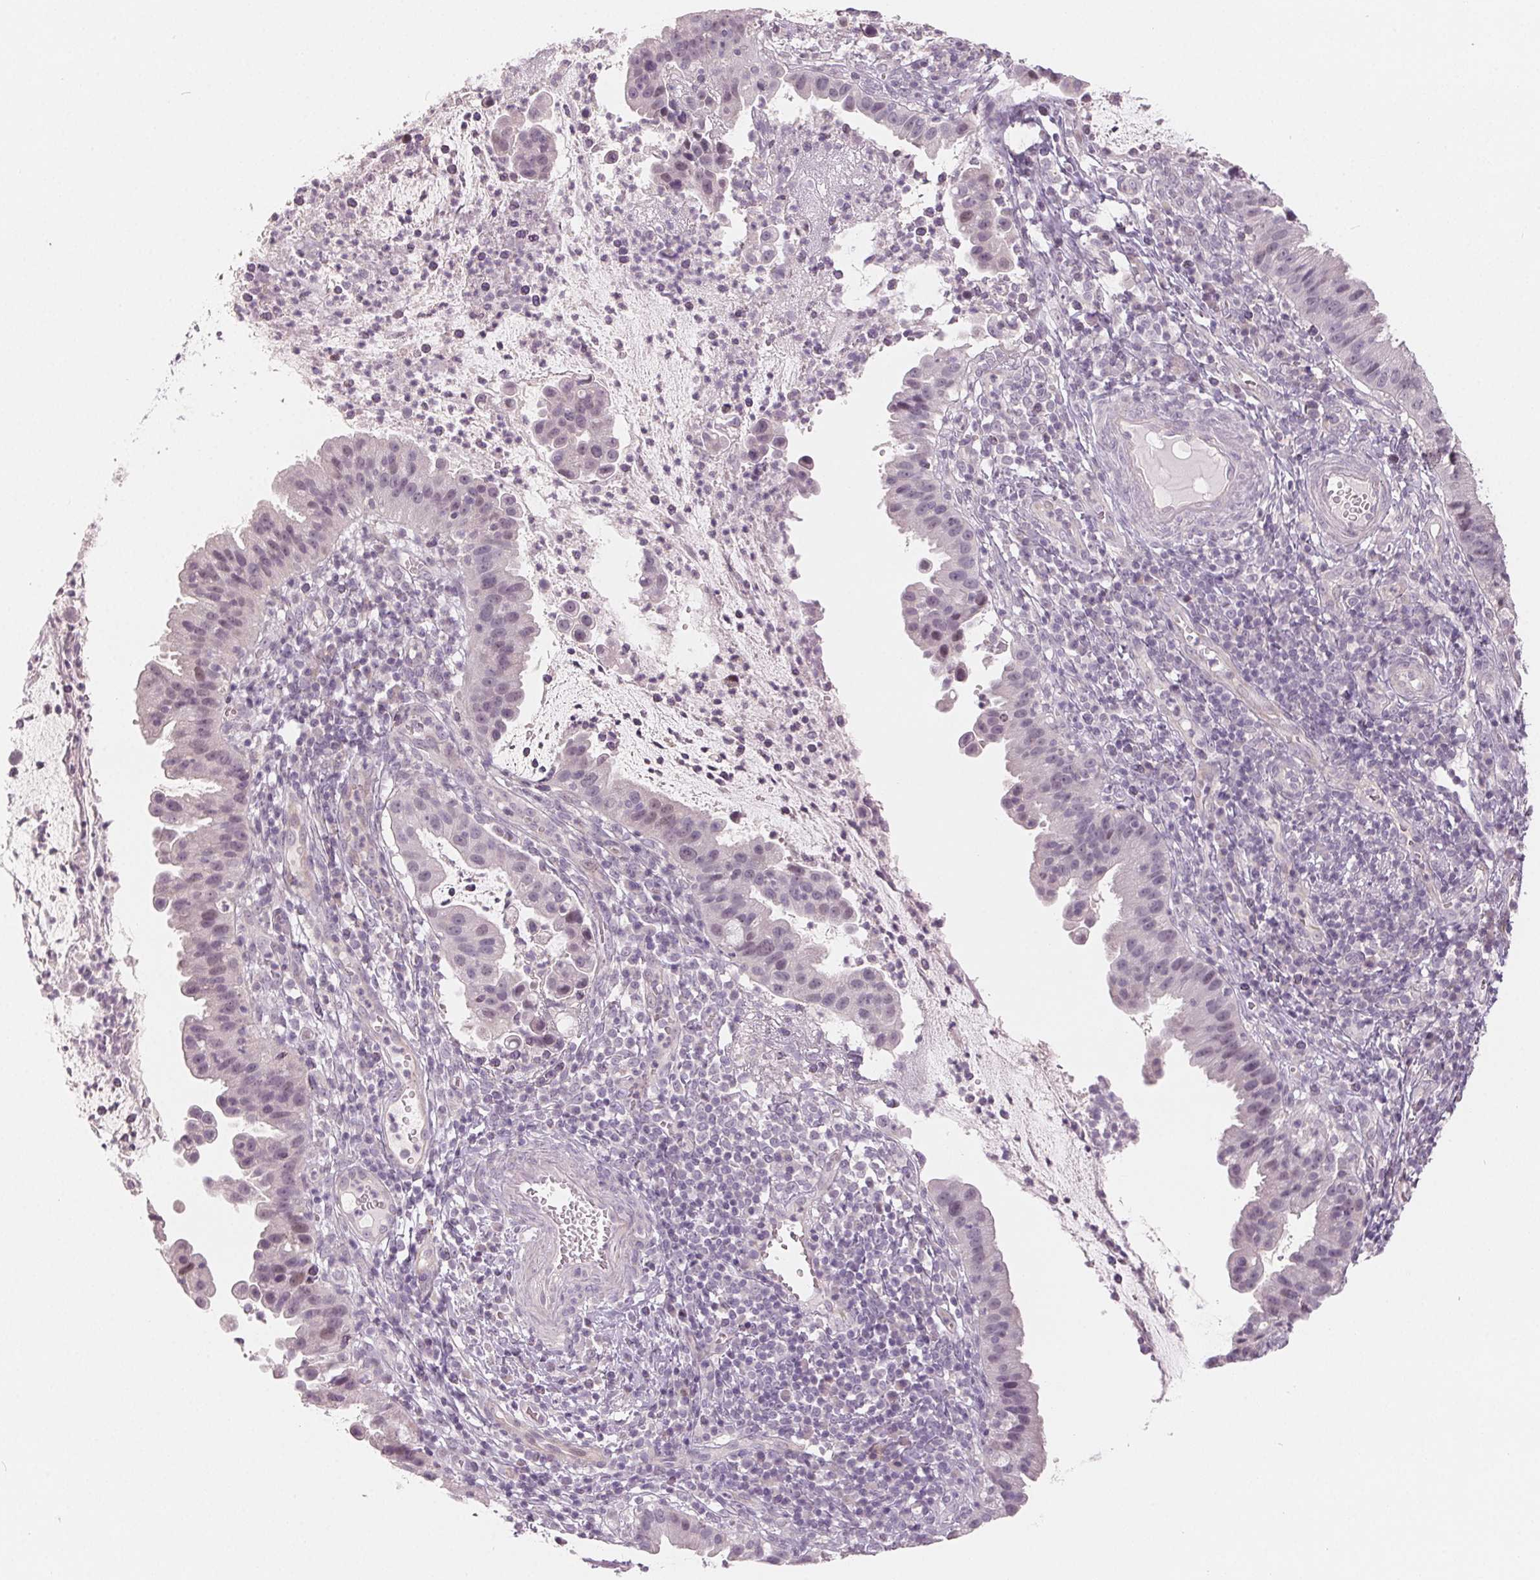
{"staining": {"intensity": "weak", "quantity": "<25%", "location": "nuclear"}, "tissue": "cervical cancer", "cell_type": "Tumor cells", "image_type": "cancer", "snomed": [{"axis": "morphology", "description": "Adenocarcinoma, NOS"}, {"axis": "topography", "description": "Cervix"}], "caption": "A micrograph of cervical cancer (adenocarcinoma) stained for a protein demonstrates no brown staining in tumor cells. (DAB immunohistochemistry, high magnification).", "gene": "ZBBX", "patient": {"sex": "female", "age": 34}}